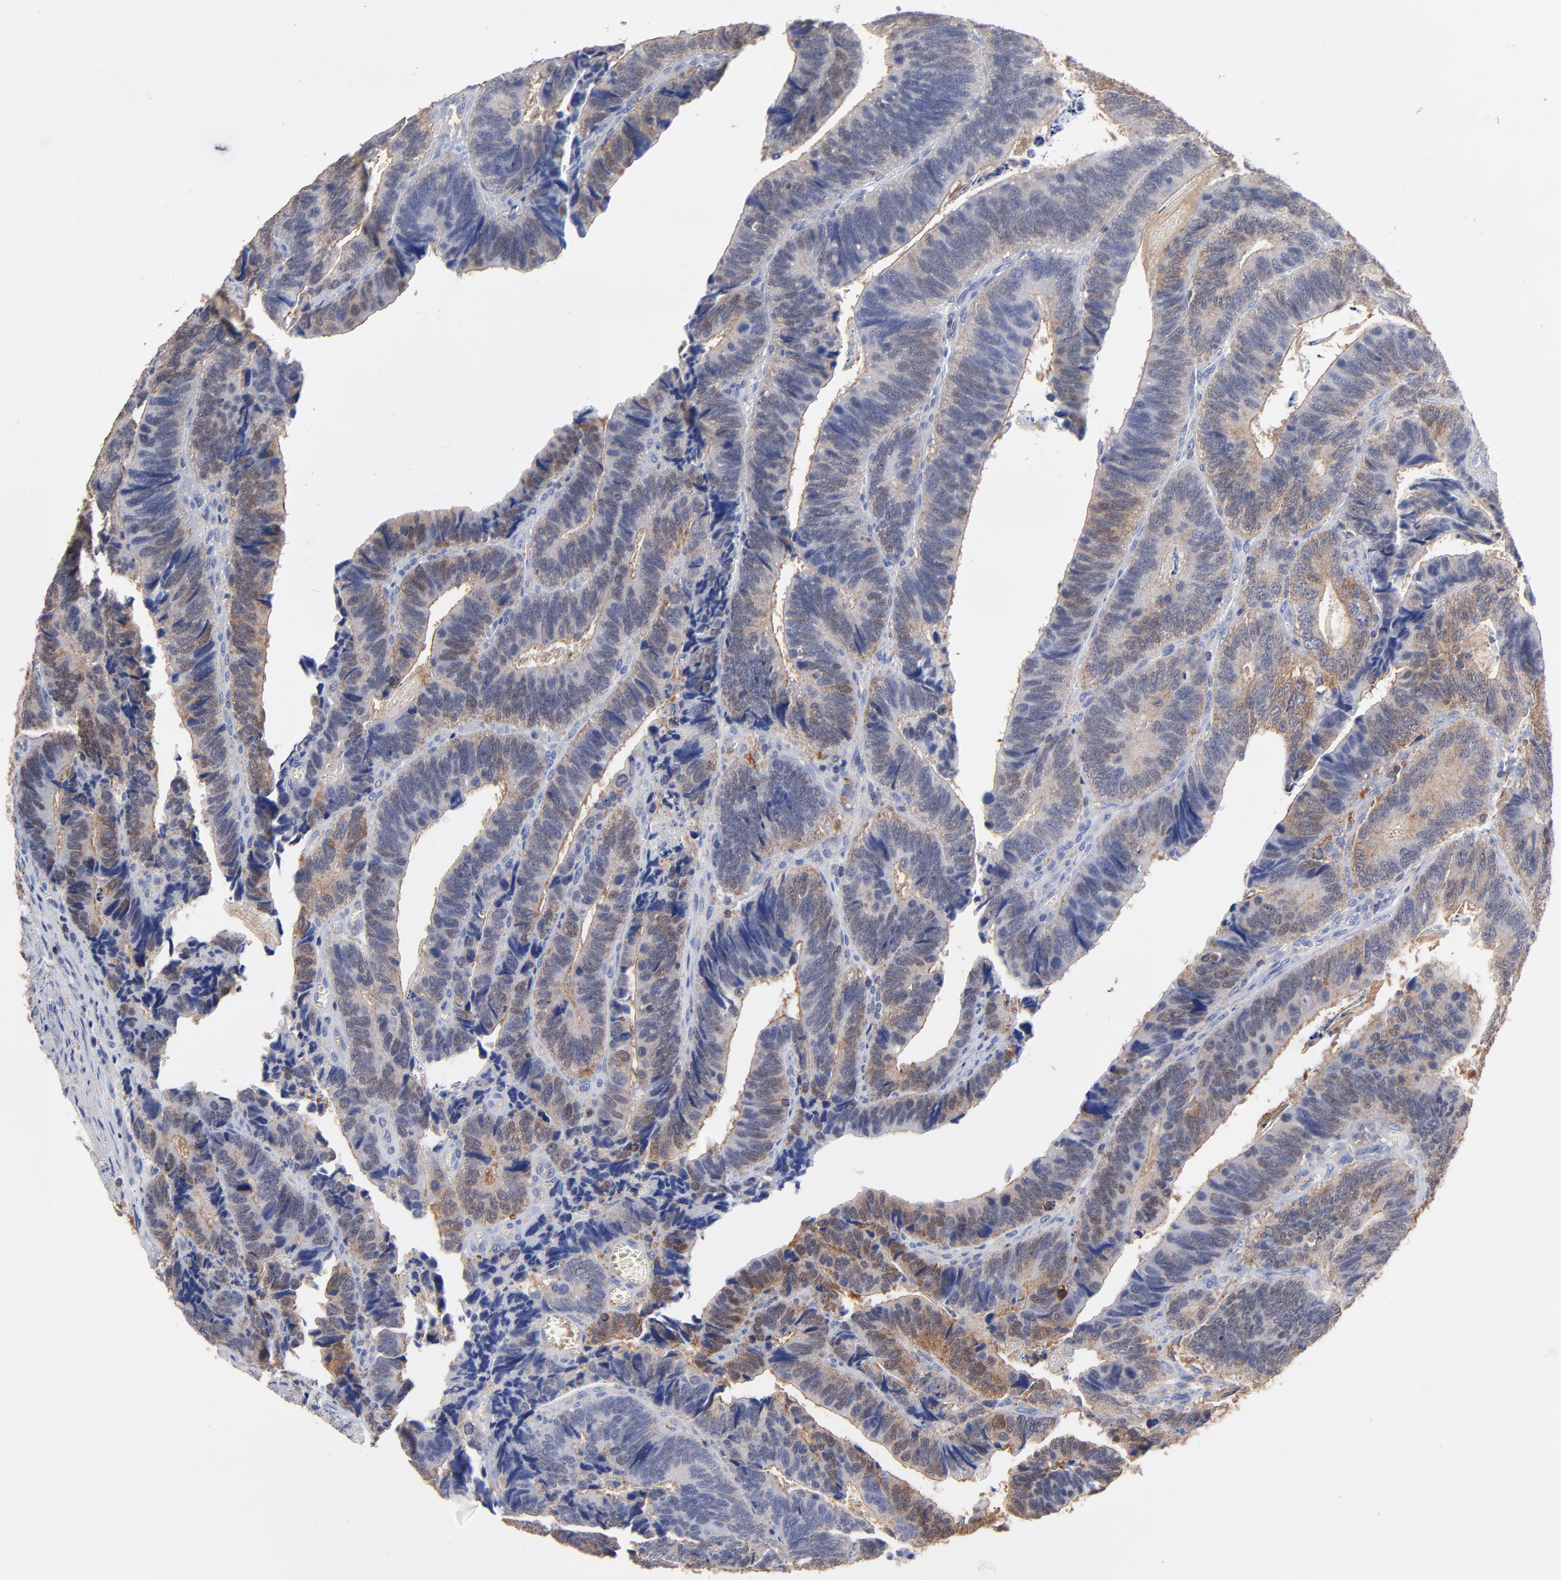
{"staining": {"intensity": "weak", "quantity": "25%-75%", "location": "cytoplasmic/membranous"}, "tissue": "colorectal cancer", "cell_type": "Tumor cells", "image_type": "cancer", "snomed": [{"axis": "morphology", "description": "Adenocarcinoma, NOS"}, {"axis": "topography", "description": "Colon"}], "caption": "This micrograph reveals IHC staining of colorectal adenocarcinoma, with low weak cytoplasmic/membranous positivity in about 25%-75% of tumor cells.", "gene": "ASL", "patient": {"sex": "male", "age": 72}}